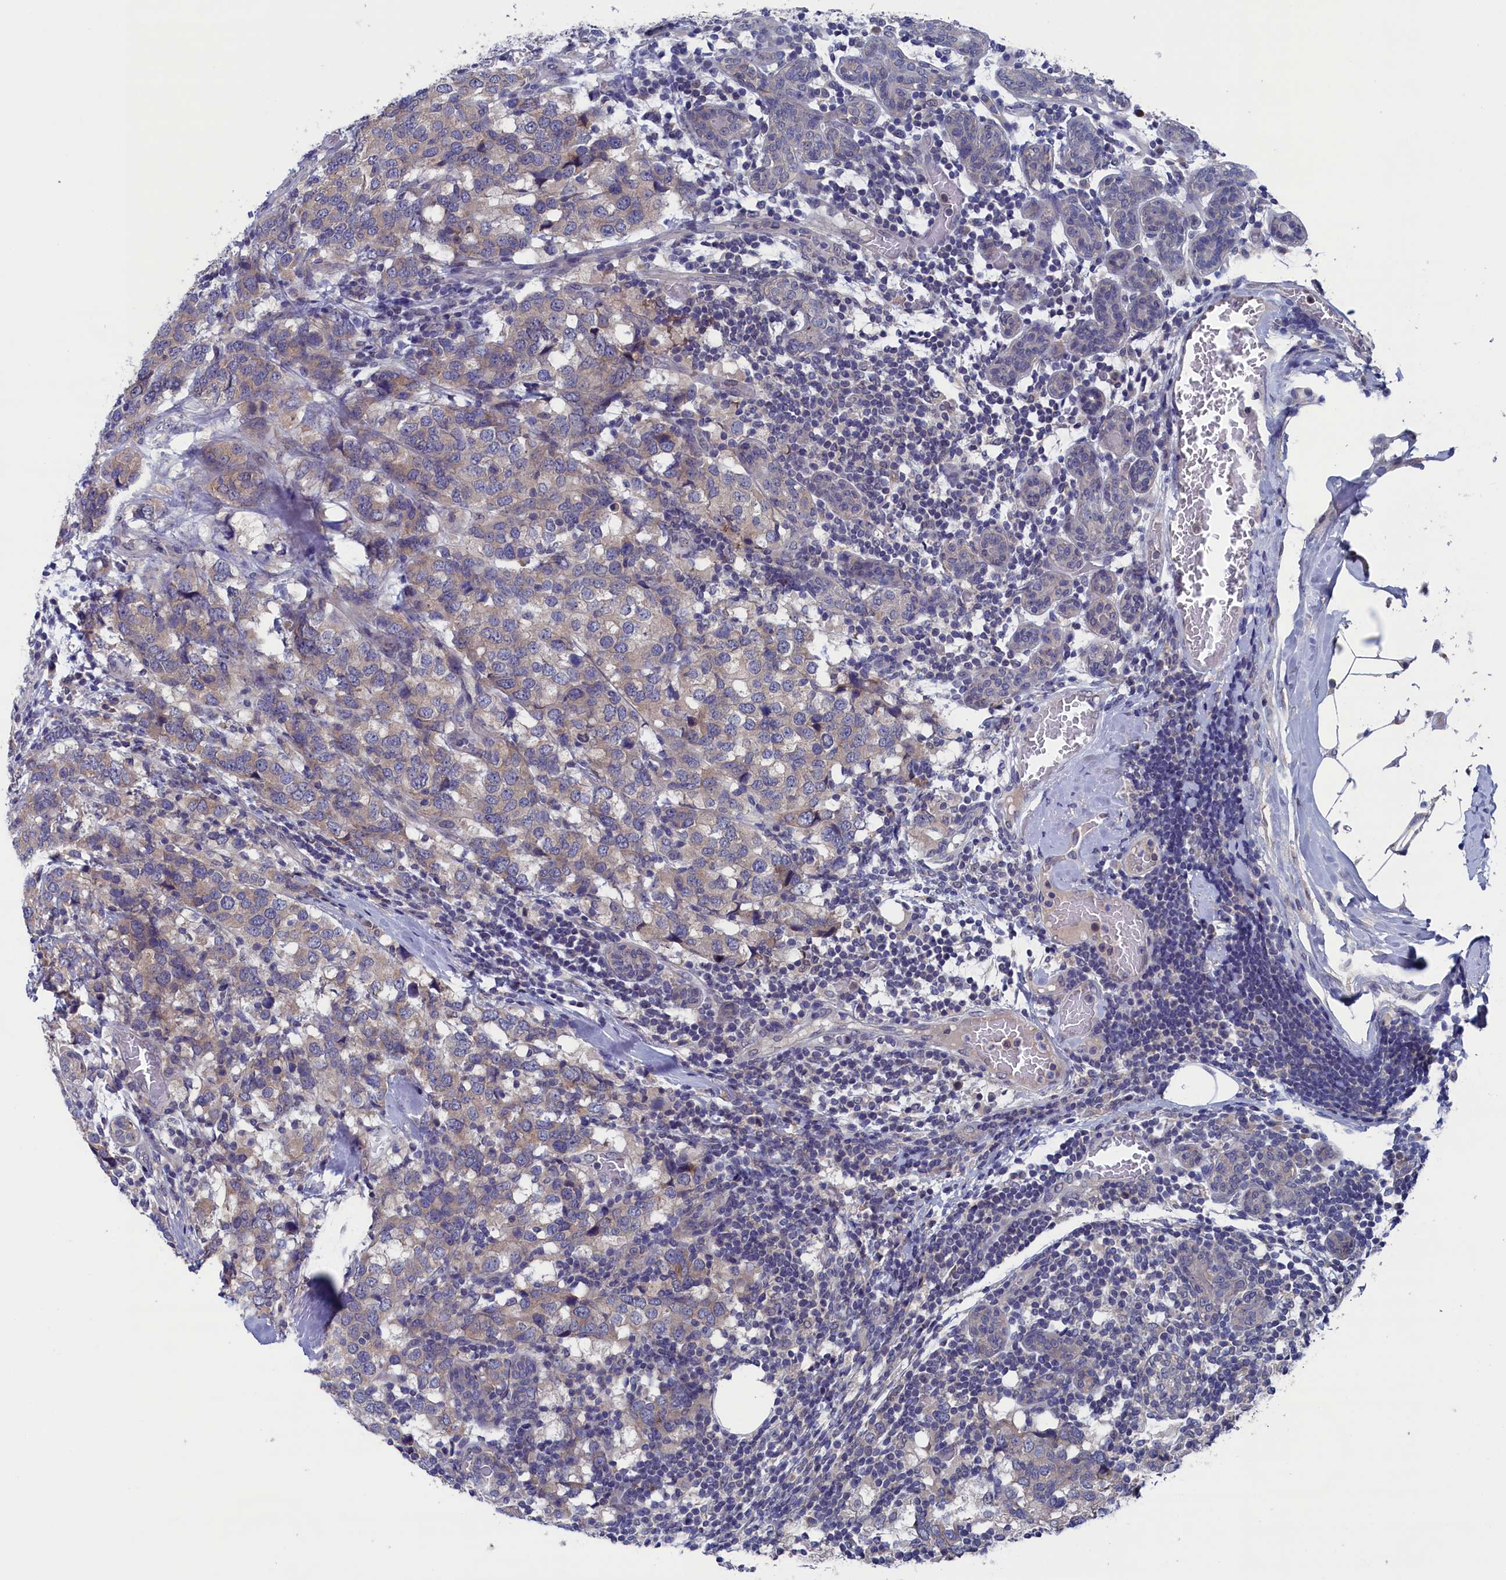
{"staining": {"intensity": "weak", "quantity": "25%-75%", "location": "cytoplasmic/membranous"}, "tissue": "breast cancer", "cell_type": "Tumor cells", "image_type": "cancer", "snomed": [{"axis": "morphology", "description": "Lobular carcinoma"}, {"axis": "topography", "description": "Breast"}], "caption": "A histopathology image showing weak cytoplasmic/membranous expression in about 25%-75% of tumor cells in breast cancer (lobular carcinoma), as visualized by brown immunohistochemical staining.", "gene": "SPATA13", "patient": {"sex": "female", "age": 59}}